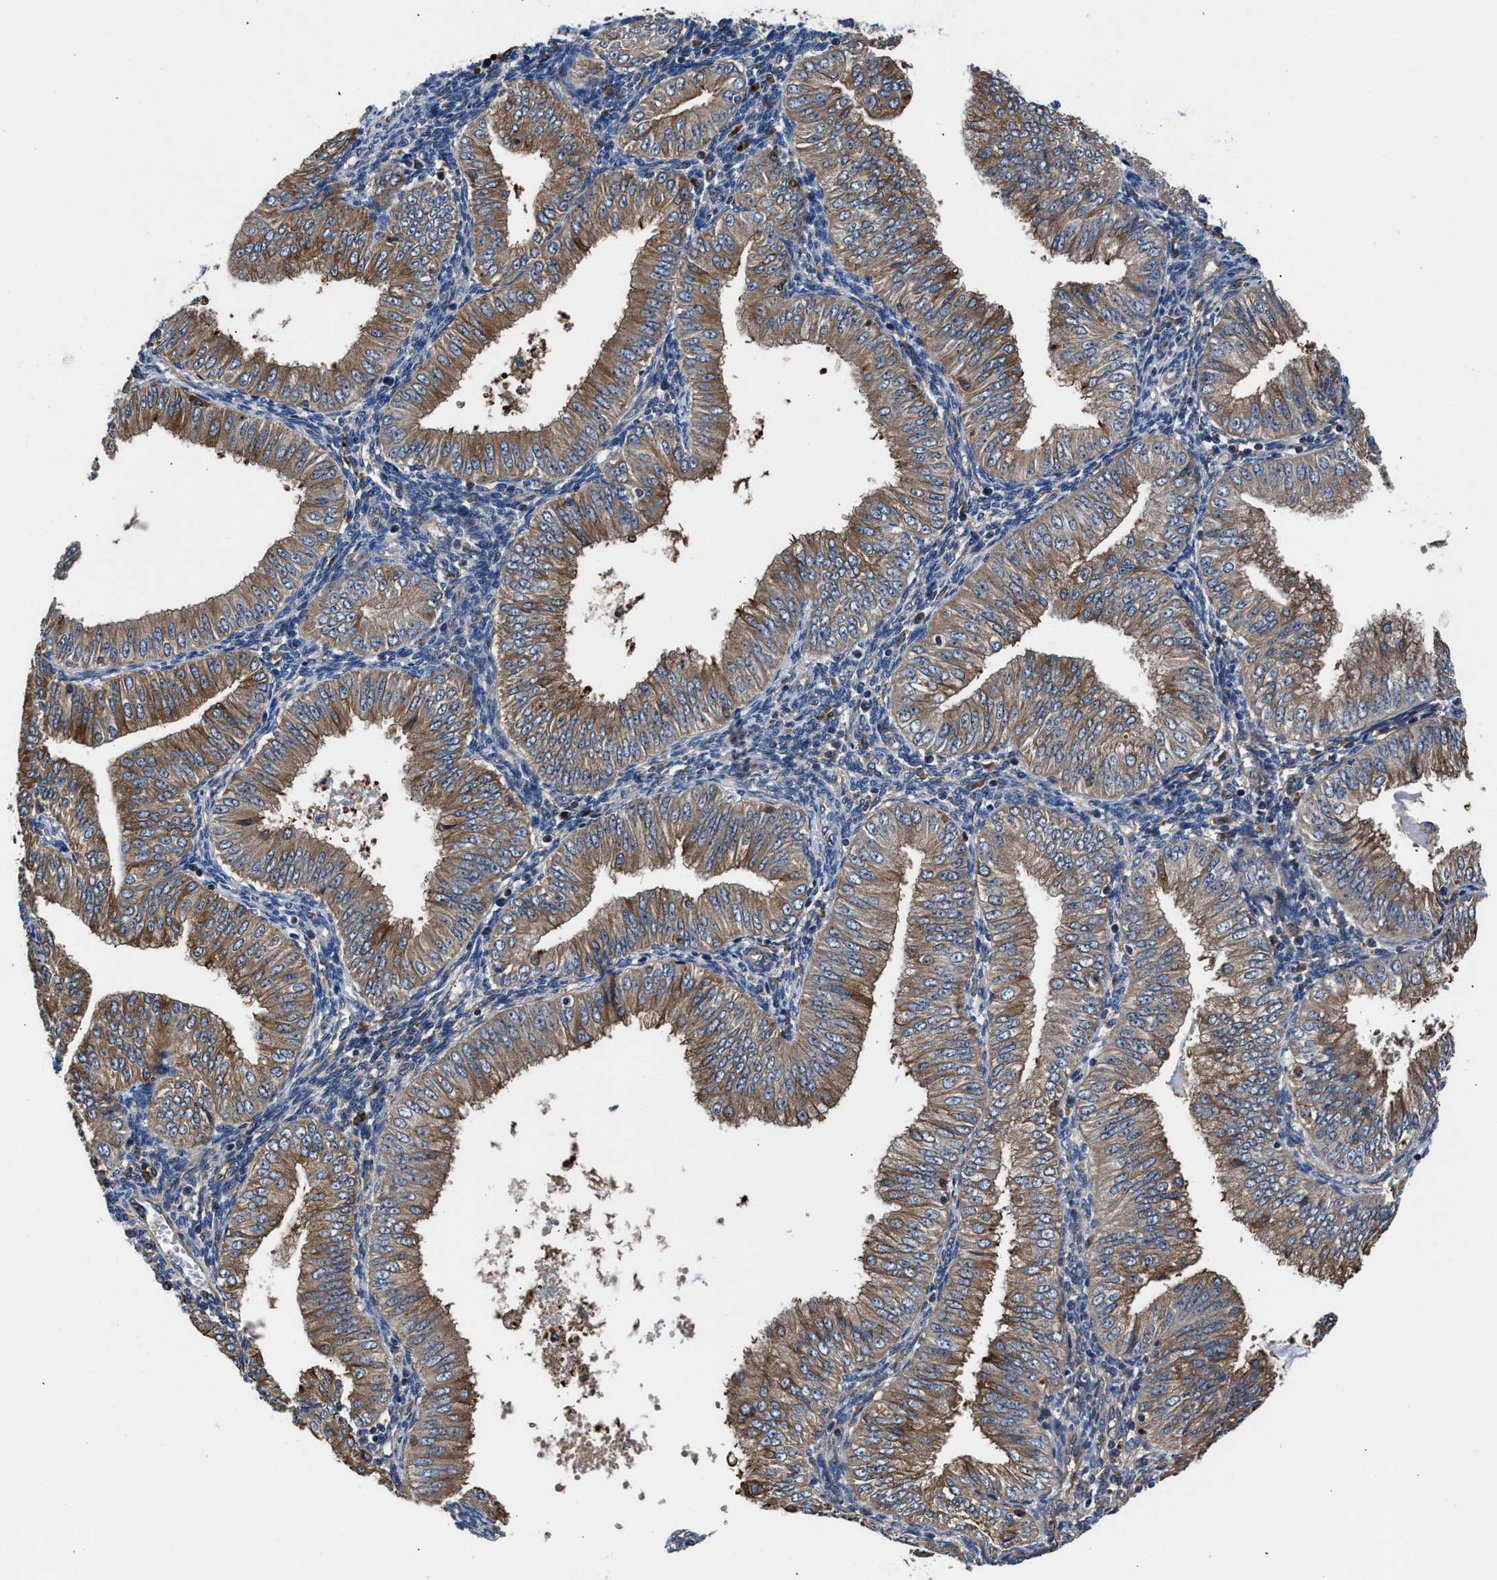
{"staining": {"intensity": "weak", "quantity": ">75%", "location": "cytoplasmic/membranous"}, "tissue": "endometrial cancer", "cell_type": "Tumor cells", "image_type": "cancer", "snomed": [{"axis": "morphology", "description": "Normal tissue, NOS"}, {"axis": "morphology", "description": "Adenocarcinoma, NOS"}, {"axis": "topography", "description": "Endometrium"}], "caption": "Human endometrial cancer stained with a protein marker shows weak staining in tumor cells.", "gene": "PPP1R9B", "patient": {"sex": "female", "age": 53}}